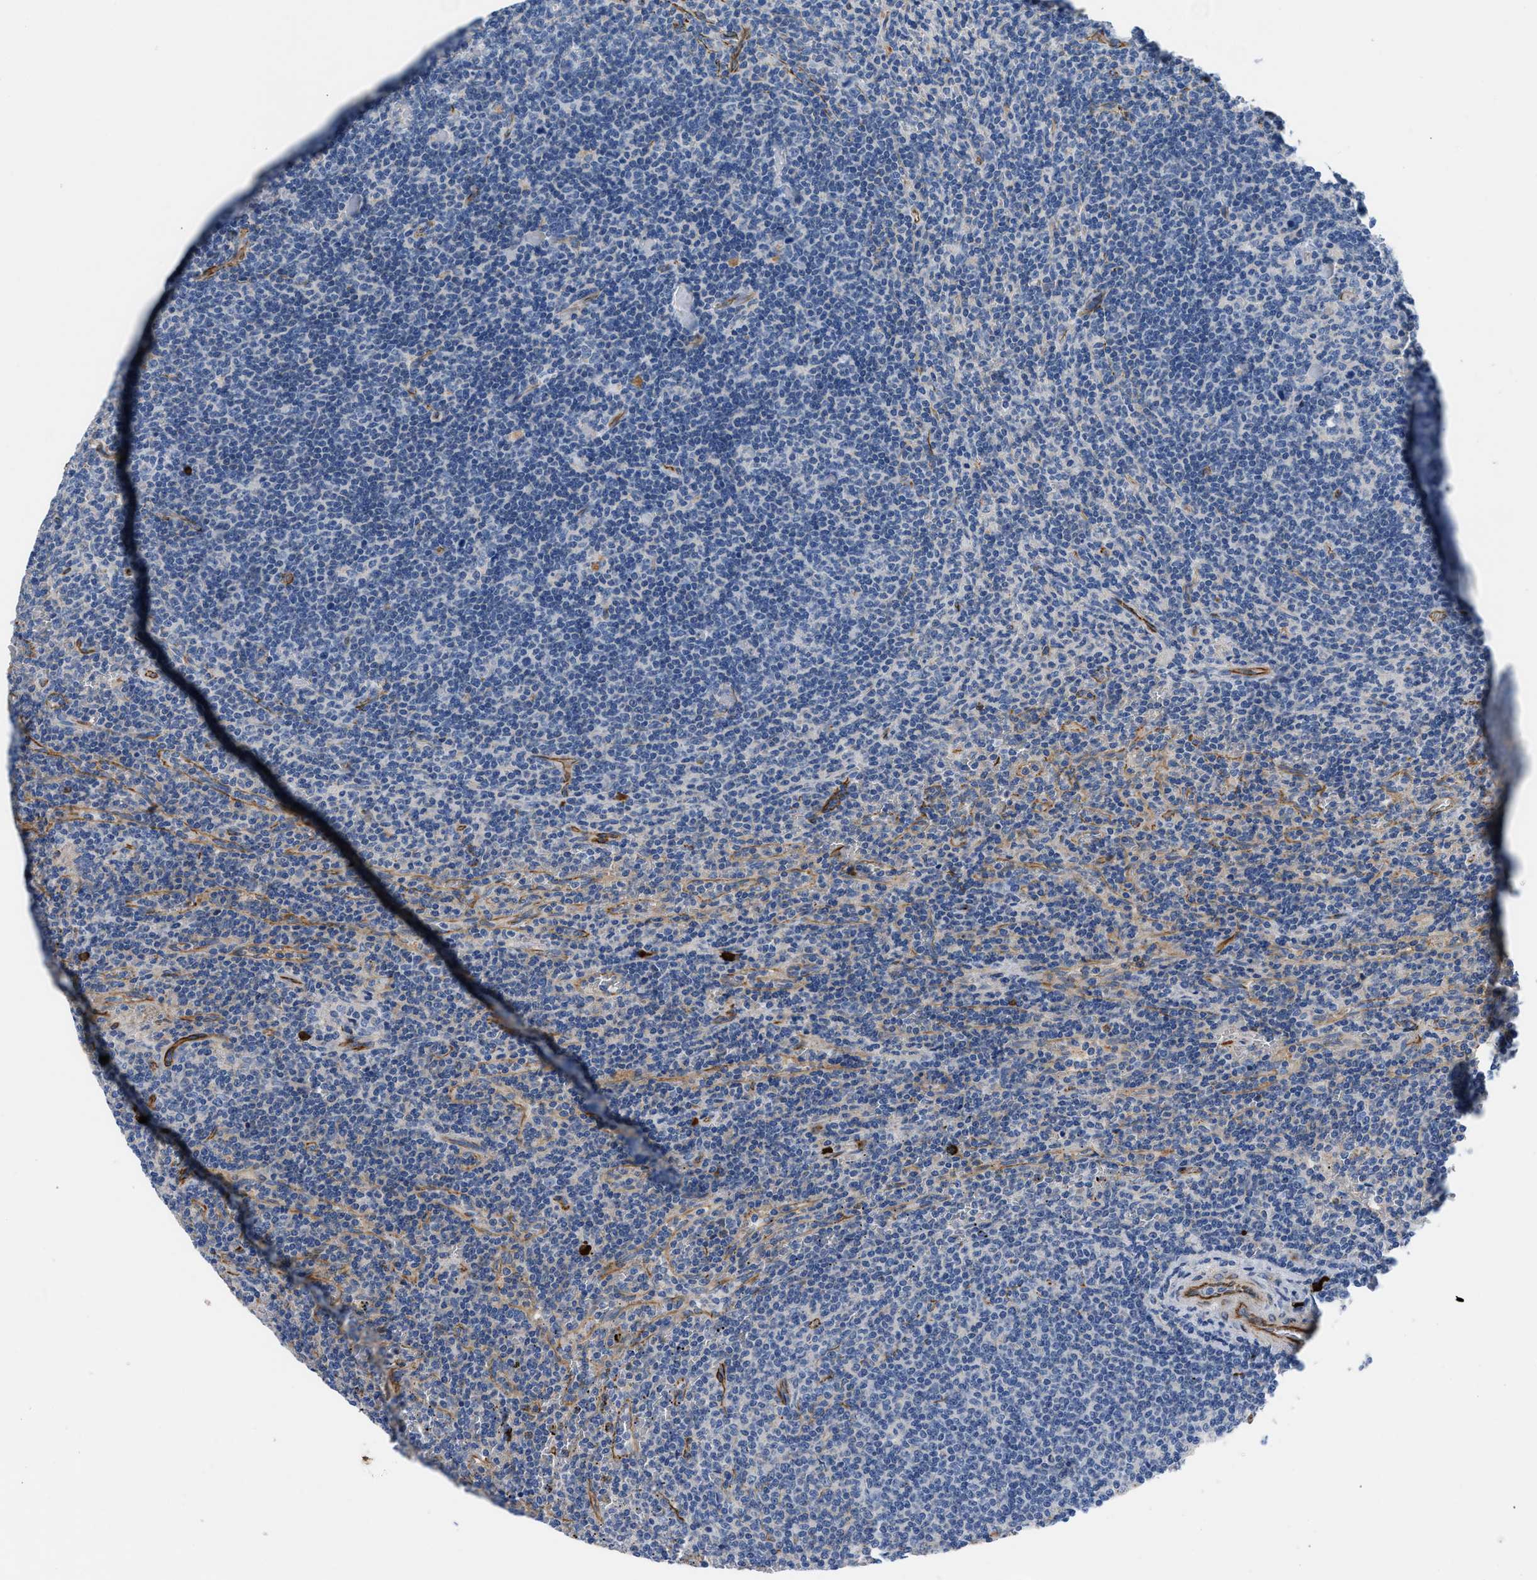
{"staining": {"intensity": "negative", "quantity": "none", "location": "none"}, "tissue": "lymphoma", "cell_type": "Tumor cells", "image_type": "cancer", "snomed": [{"axis": "morphology", "description": "Malignant lymphoma, non-Hodgkin's type, Low grade"}, {"axis": "topography", "description": "Spleen"}], "caption": "This is a micrograph of IHC staining of malignant lymphoma, non-Hodgkin's type (low-grade), which shows no staining in tumor cells.", "gene": "HSPG2", "patient": {"sex": "female", "age": 50}}